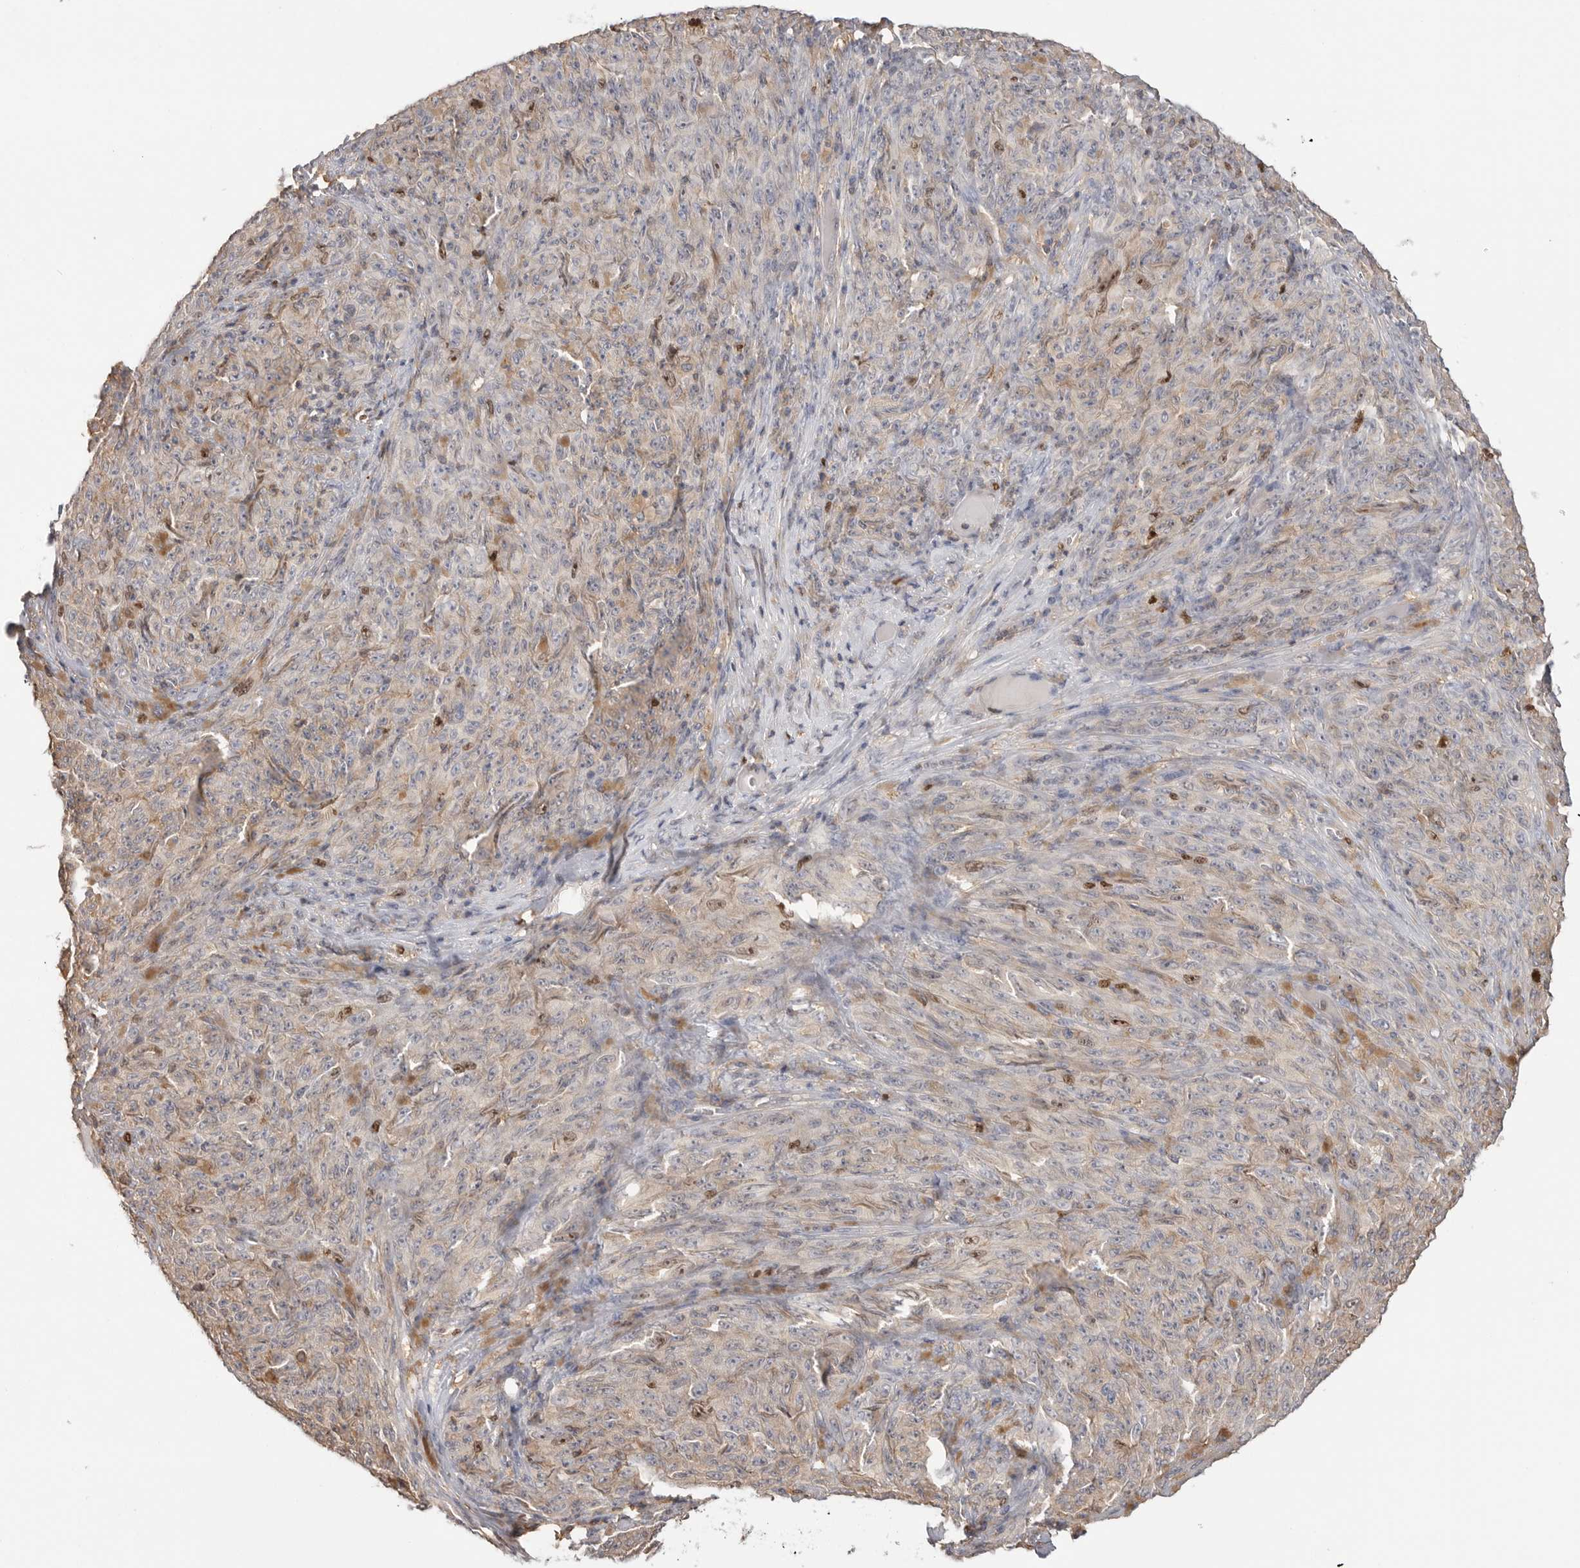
{"staining": {"intensity": "strong", "quantity": "<25%", "location": "cytoplasmic/membranous,nuclear"}, "tissue": "melanoma", "cell_type": "Tumor cells", "image_type": "cancer", "snomed": [{"axis": "morphology", "description": "Malignant melanoma, NOS"}, {"axis": "topography", "description": "Skin"}], "caption": "Melanoma stained with a protein marker shows strong staining in tumor cells.", "gene": "TOP2A", "patient": {"sex": "female", "age": 82}}